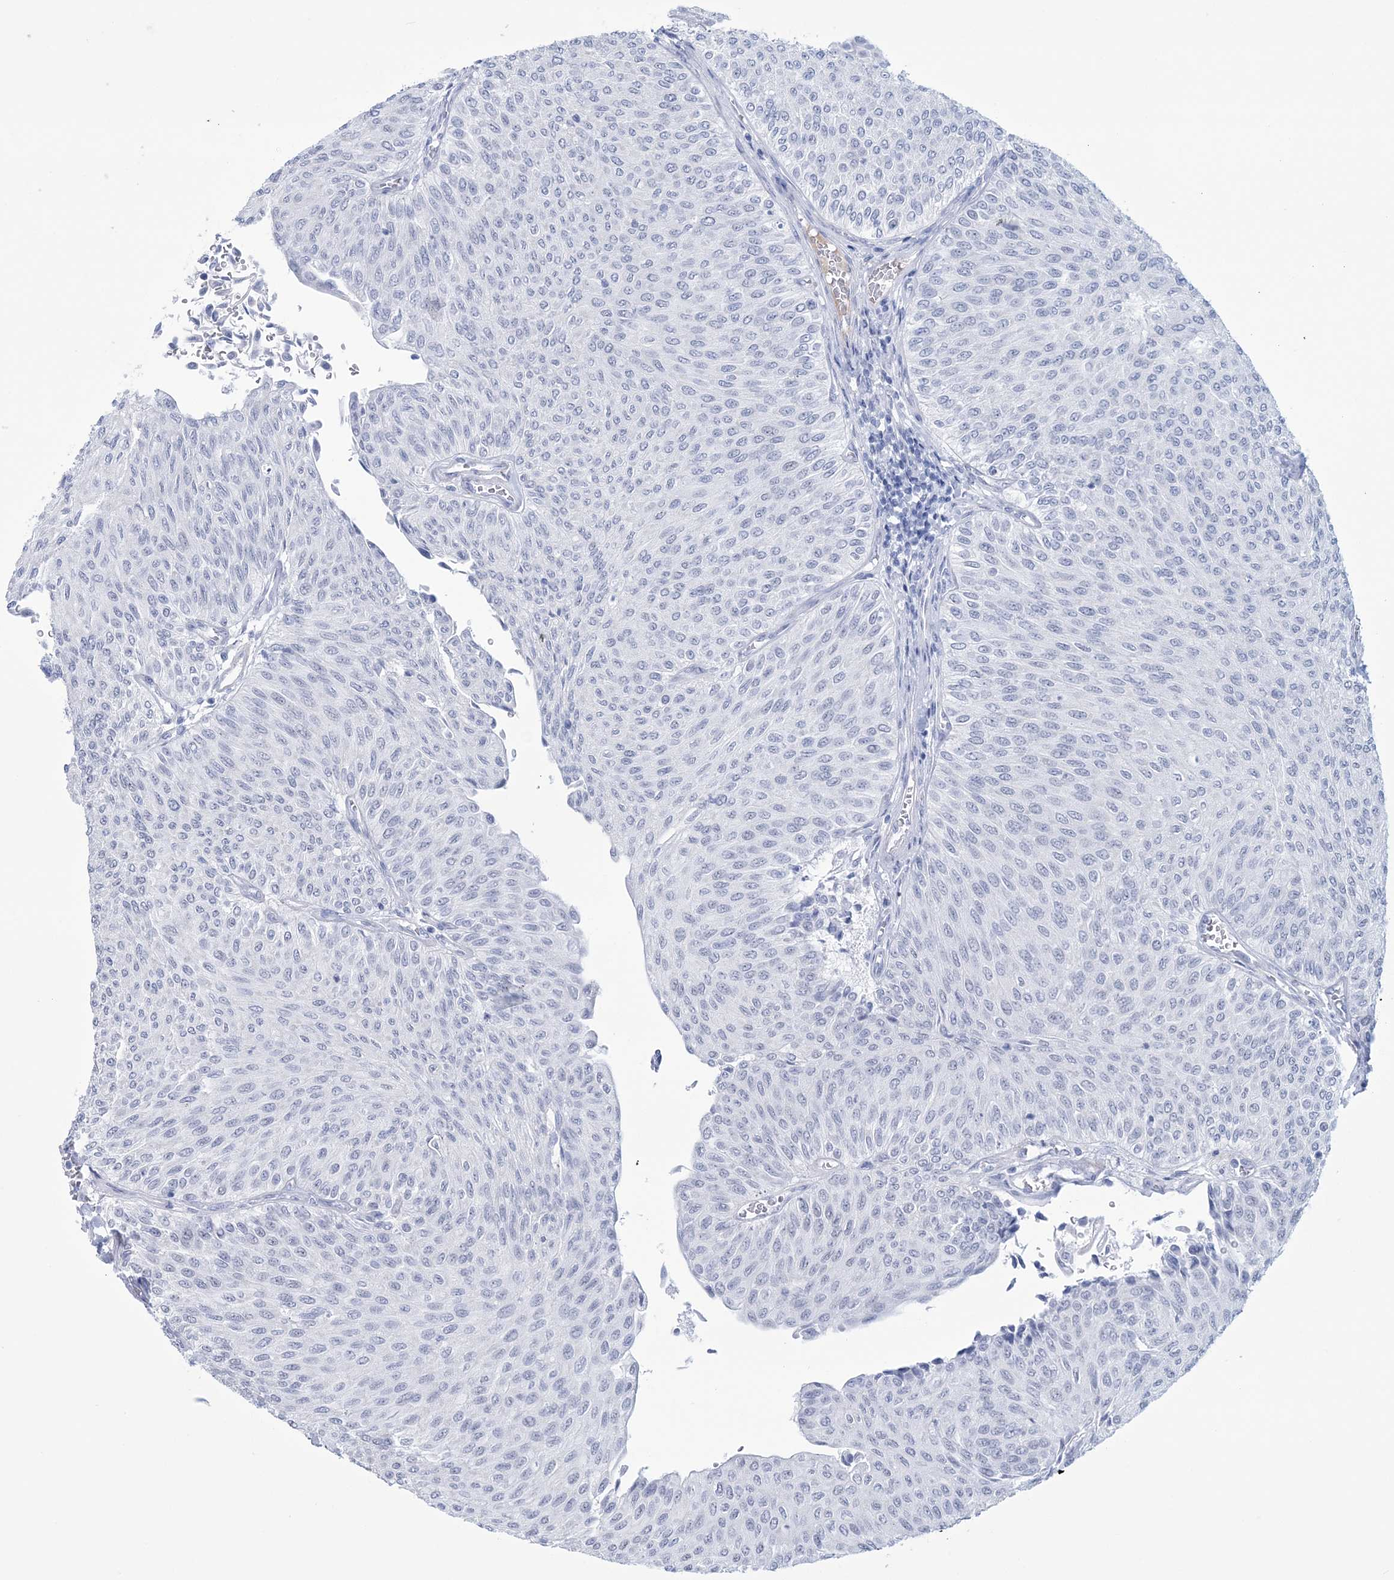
{"staining": {"intensity": "negative", "quantity": "none", "location": "none"}, "tissue": "urothelial cancer", "cell_type": "Tumor cells", "image_type": "cancer", "snomed": [{"axis": "morphology", "description": "Urothelial carcinoma, Low grade"}, {"axis": "topography", "description": "Urinary bladder"}], "caption": "This is a photomicrograph of IHC staining of urothelial cancer, which shows no positivity in tumor cells.", "gene": "DPCD", "patient": {"sex": "male", "age": 78}}